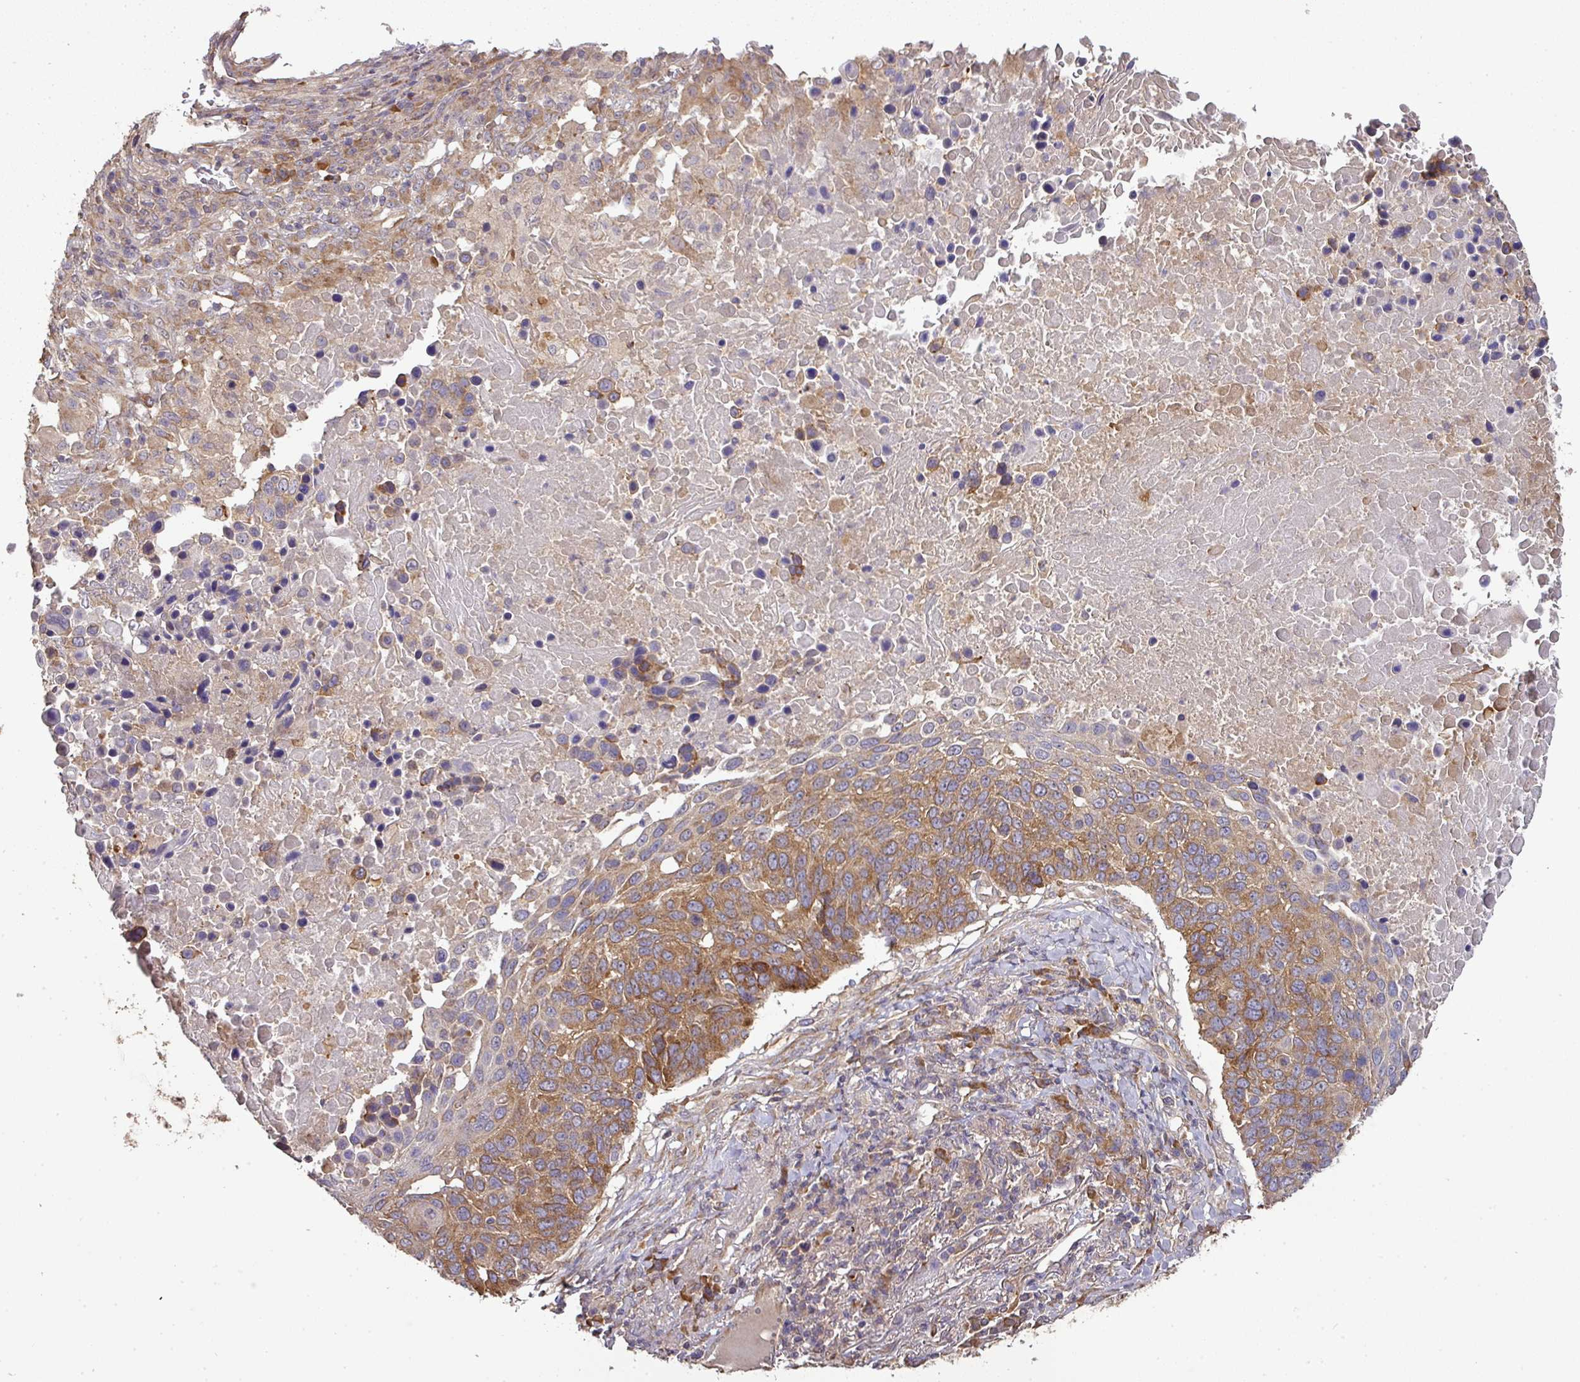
{"staining": {"intensity": "moderate", "quantity": ">75%", "location": "cytoplasmic/membranous"}, "tissue": "lung cancer", "cell_type": "Tumor cells", "image_type": "cancer", "snomed": [{"axis": "morphology", "description": "Normal tissue, NOS"}, {"axis": "morphology", "description": "Squamous cell carcinoma, NOS"}, {"axis": "topography", "description": "Lymph node"}, {"axis": "topography", "description": "Lung"}], "caption": "Immunohistochemistry (DAB) staining of human squamous cell carcinoma (lung) displays moderate cytoplasmic/membranous protein positivity in about >75% of tumor cells.", "gene": "GALP", "patient": {"sex": "male", "age": 66}}